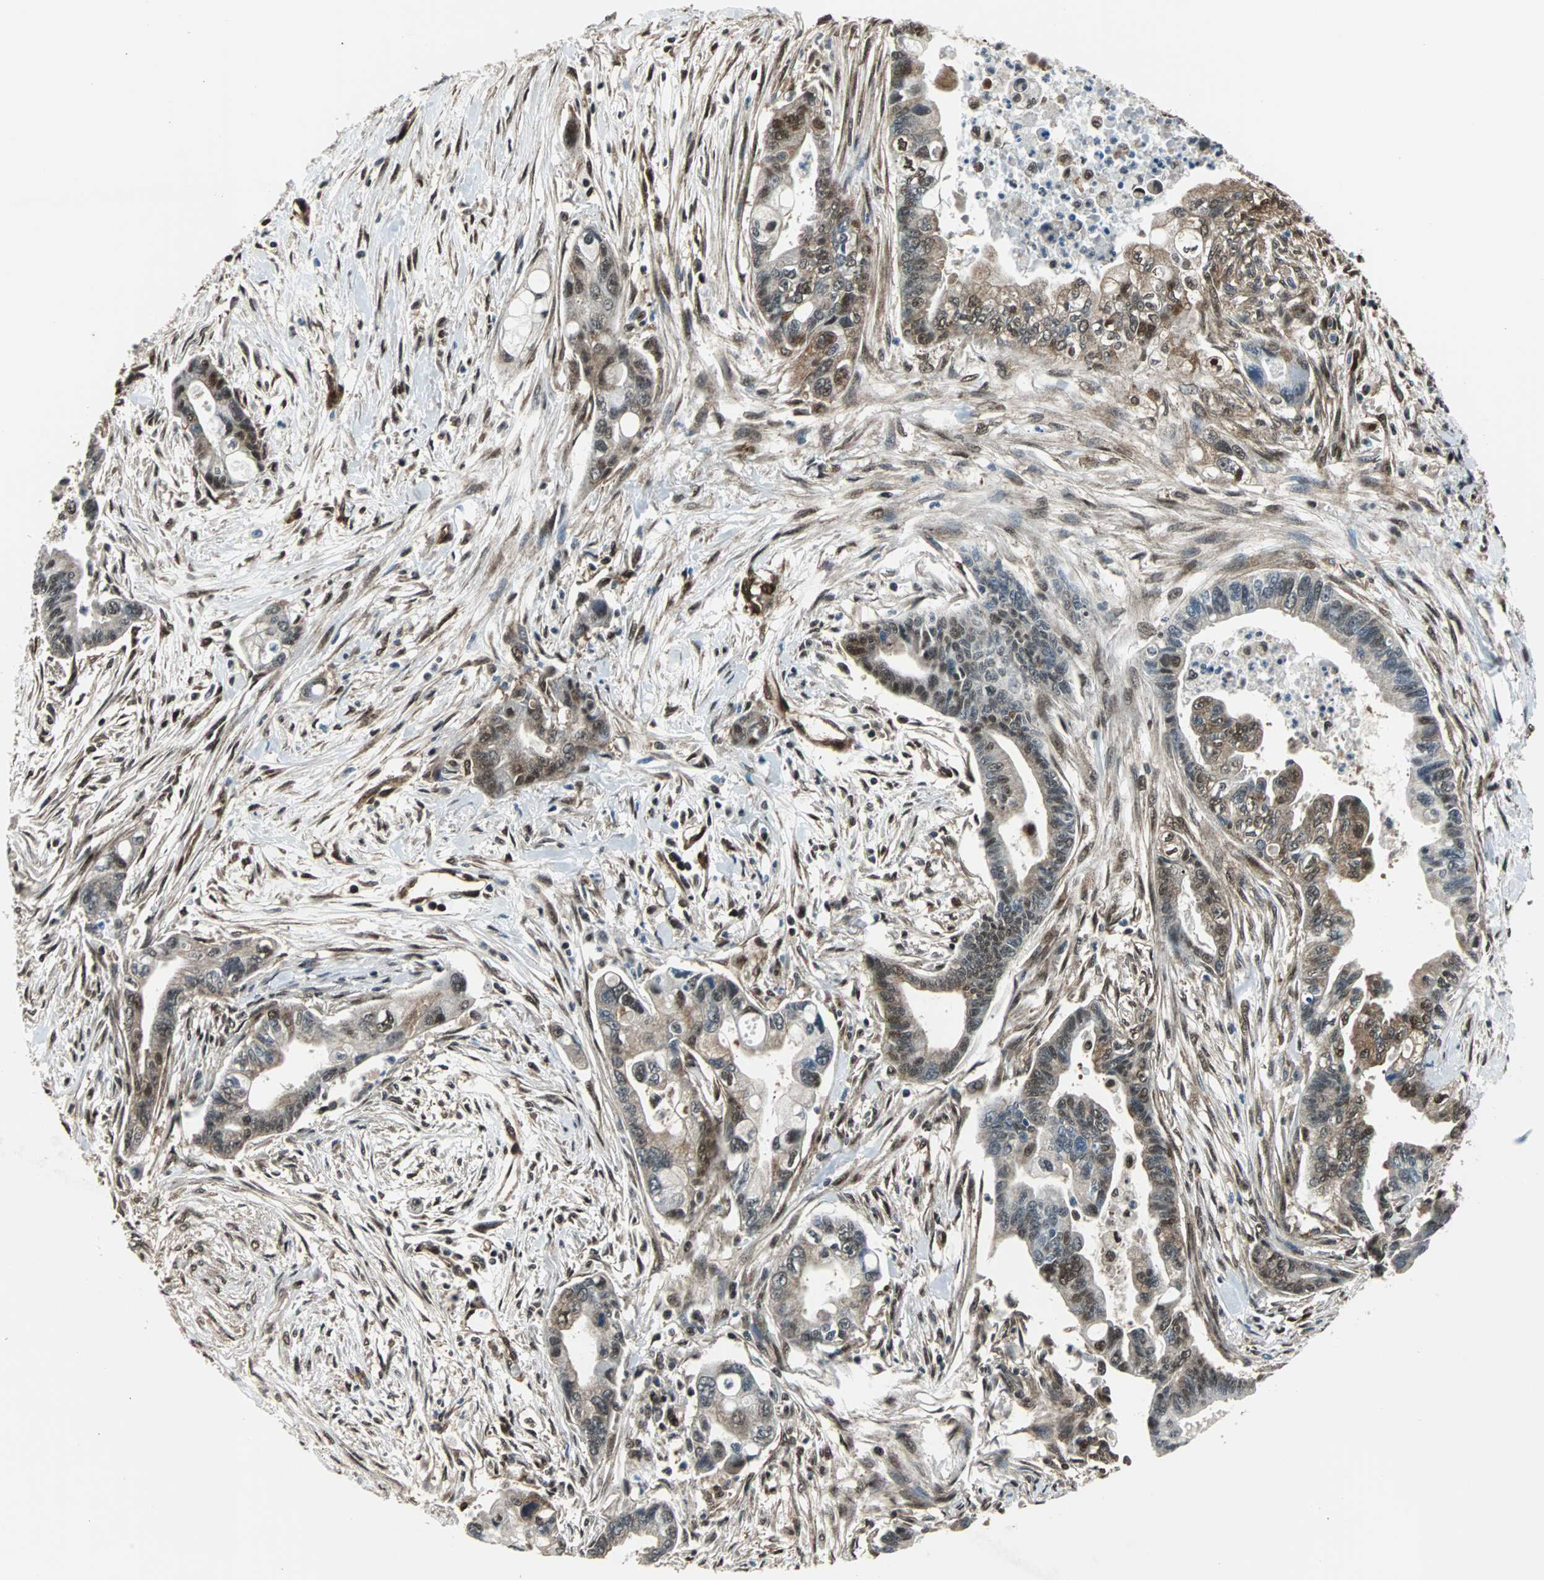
{"staining": {"intensity": "moderate", "quantity": ">75%", "location": "cytoplasmic/membranous,nuclear"}, "tissue": "pancreatic cancer", "cell_type": "Tumor cells", "image_type": "cancer", "snomed": [{"axis": "morphology", "description": "Adenocarcinoma, NOS"}, {"axis": "topography", "description": "Pancreas"}], "caption": "This is a histology image of IHC staining of adenocarcinoma (pancreatic), which shows moderate staining in the cytoplasmic/membranous and nuclear of tumor cells.", "gene": "VCP", "patient": {"sex": "male", "age": 70}}